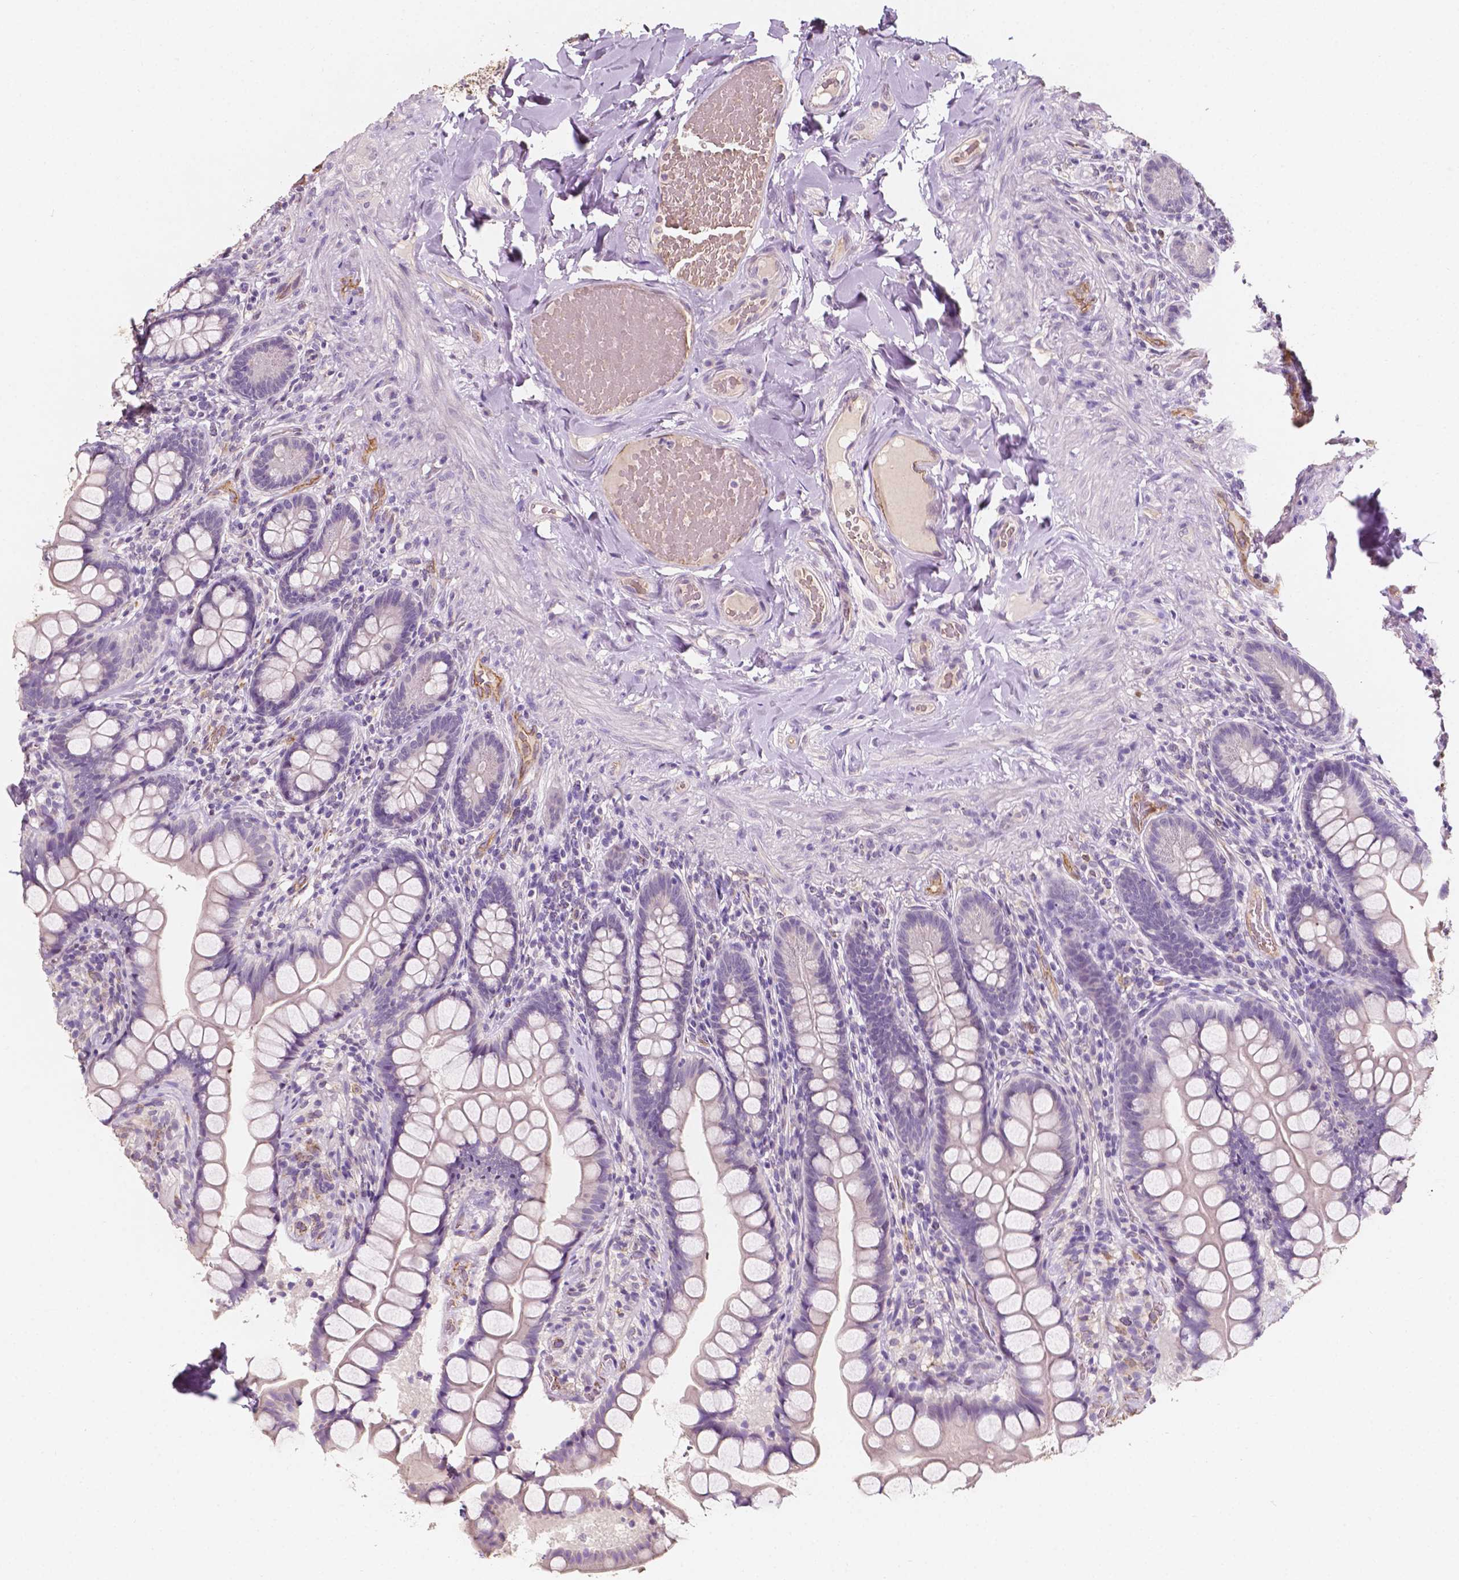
{"staining": {"intensity": "negative", "quantity": "none", "location": "none"}, "tissue": "small intestine", "cell_type": "Glandular cells", "image_type": "normal", "snomed": [{"axis": "morphology", "description": "Normal tissue, NOS"}, {"axis": "topography", "description": "Small intestine"}], "caption": "A high-resolution micrograph shows IHC staining of normal small intestine, which displays no significant expression in glandular cells. (Brightfield microscopy of DAB IHC at high magnification).", "gene": "SLC22A4", "patient": {"sex": "male", "age": 70}}